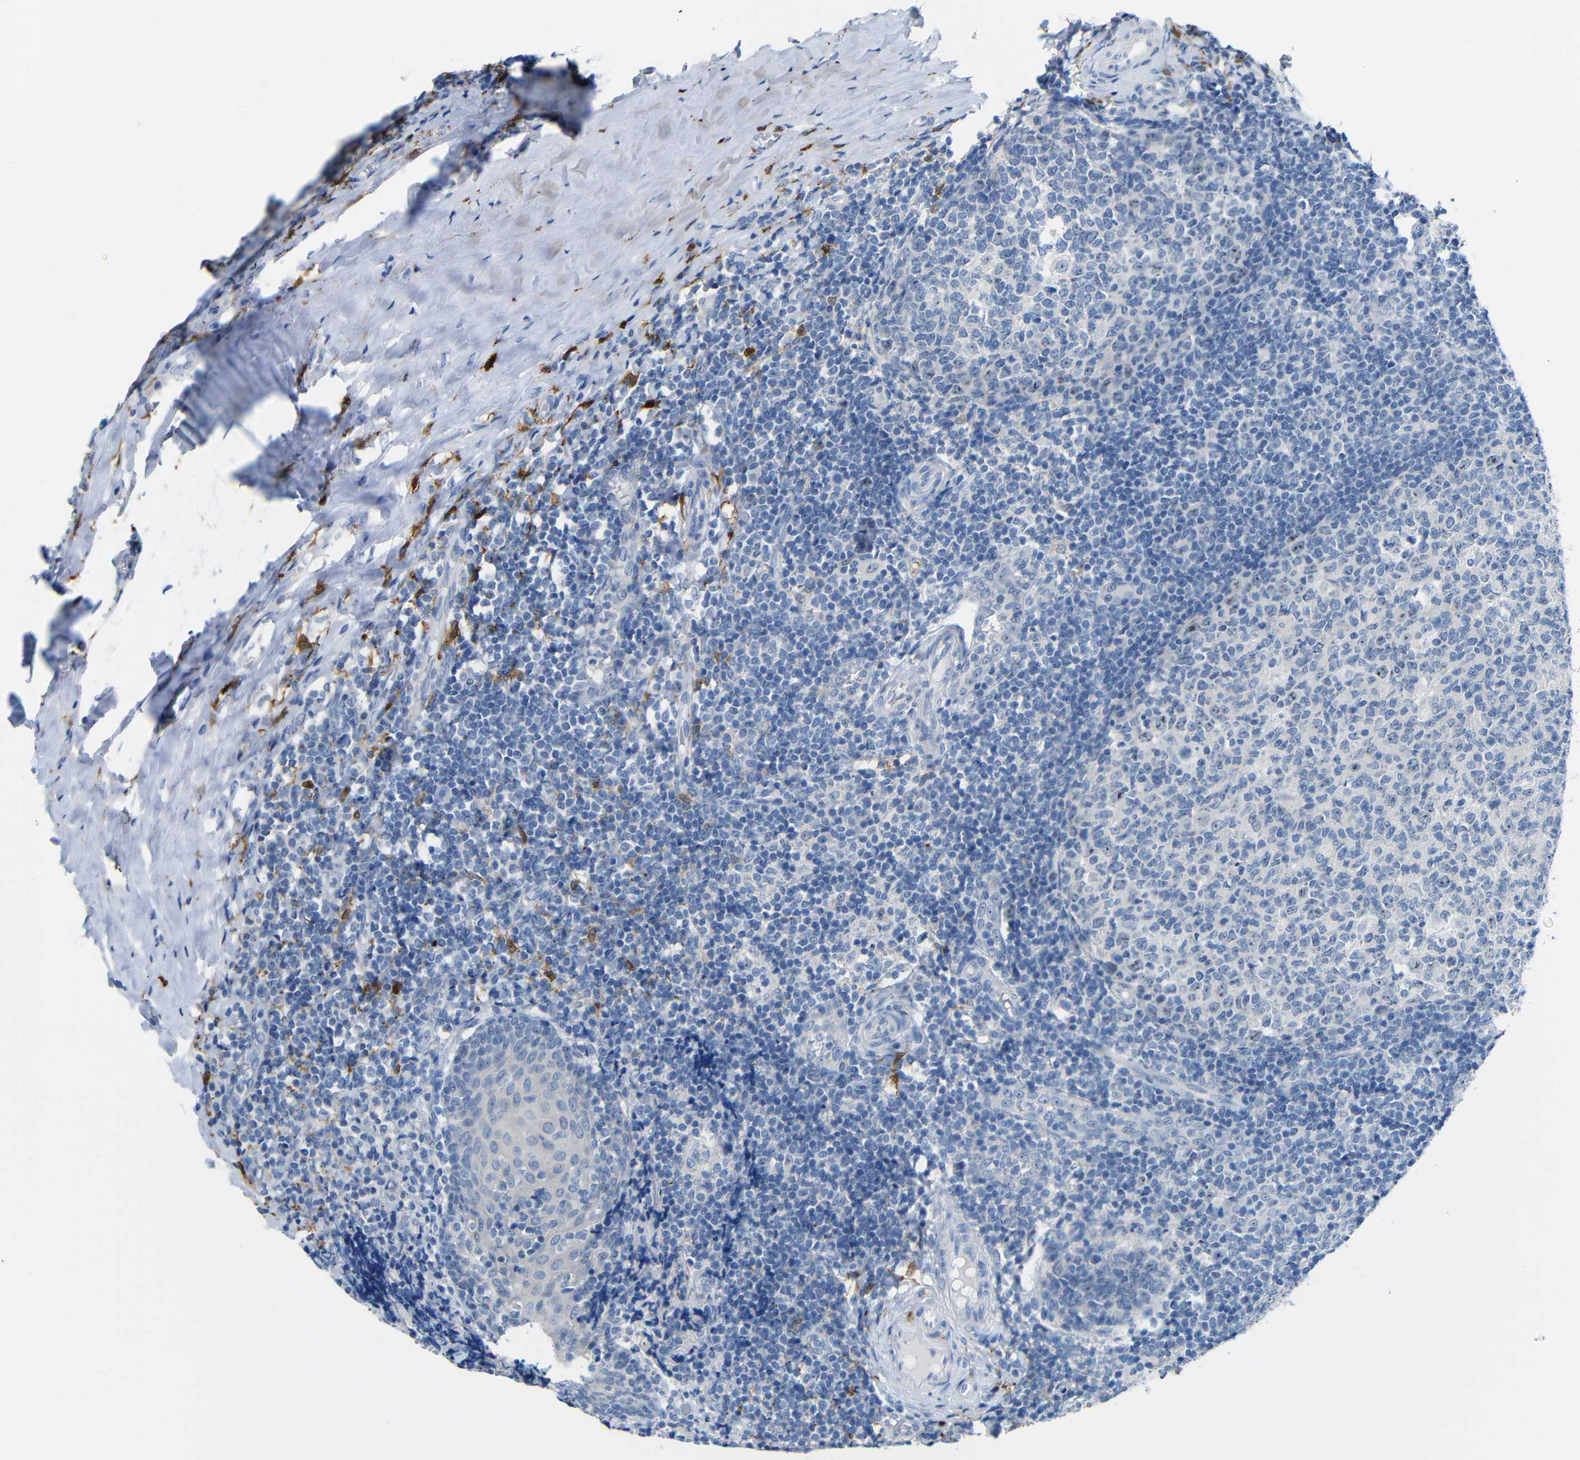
{"staining": {"intensity": "moderate", "quantity": "<25%", "location": "nuclear"}, "tissue": "tonsil", "cell_type": "Germinal center cells", "image_type": "normal", "snomed": [{"axis": "morphology", "description": "Normal tissue, NOS"}, {"axis": "topography", "description": "Tonsil"}], "caption": "Immunohistochemical staining of unremarkable tonsil exhibits low levels of moderate nuclear staining in approximately <25% of germinal center cells. (DAB (3,3'-diaminobenzidine) IHC, brown staining for protein, blue staining for nuclei).", "gene": "C1orf210", "patient": {"sex": "female", "age": 19}}